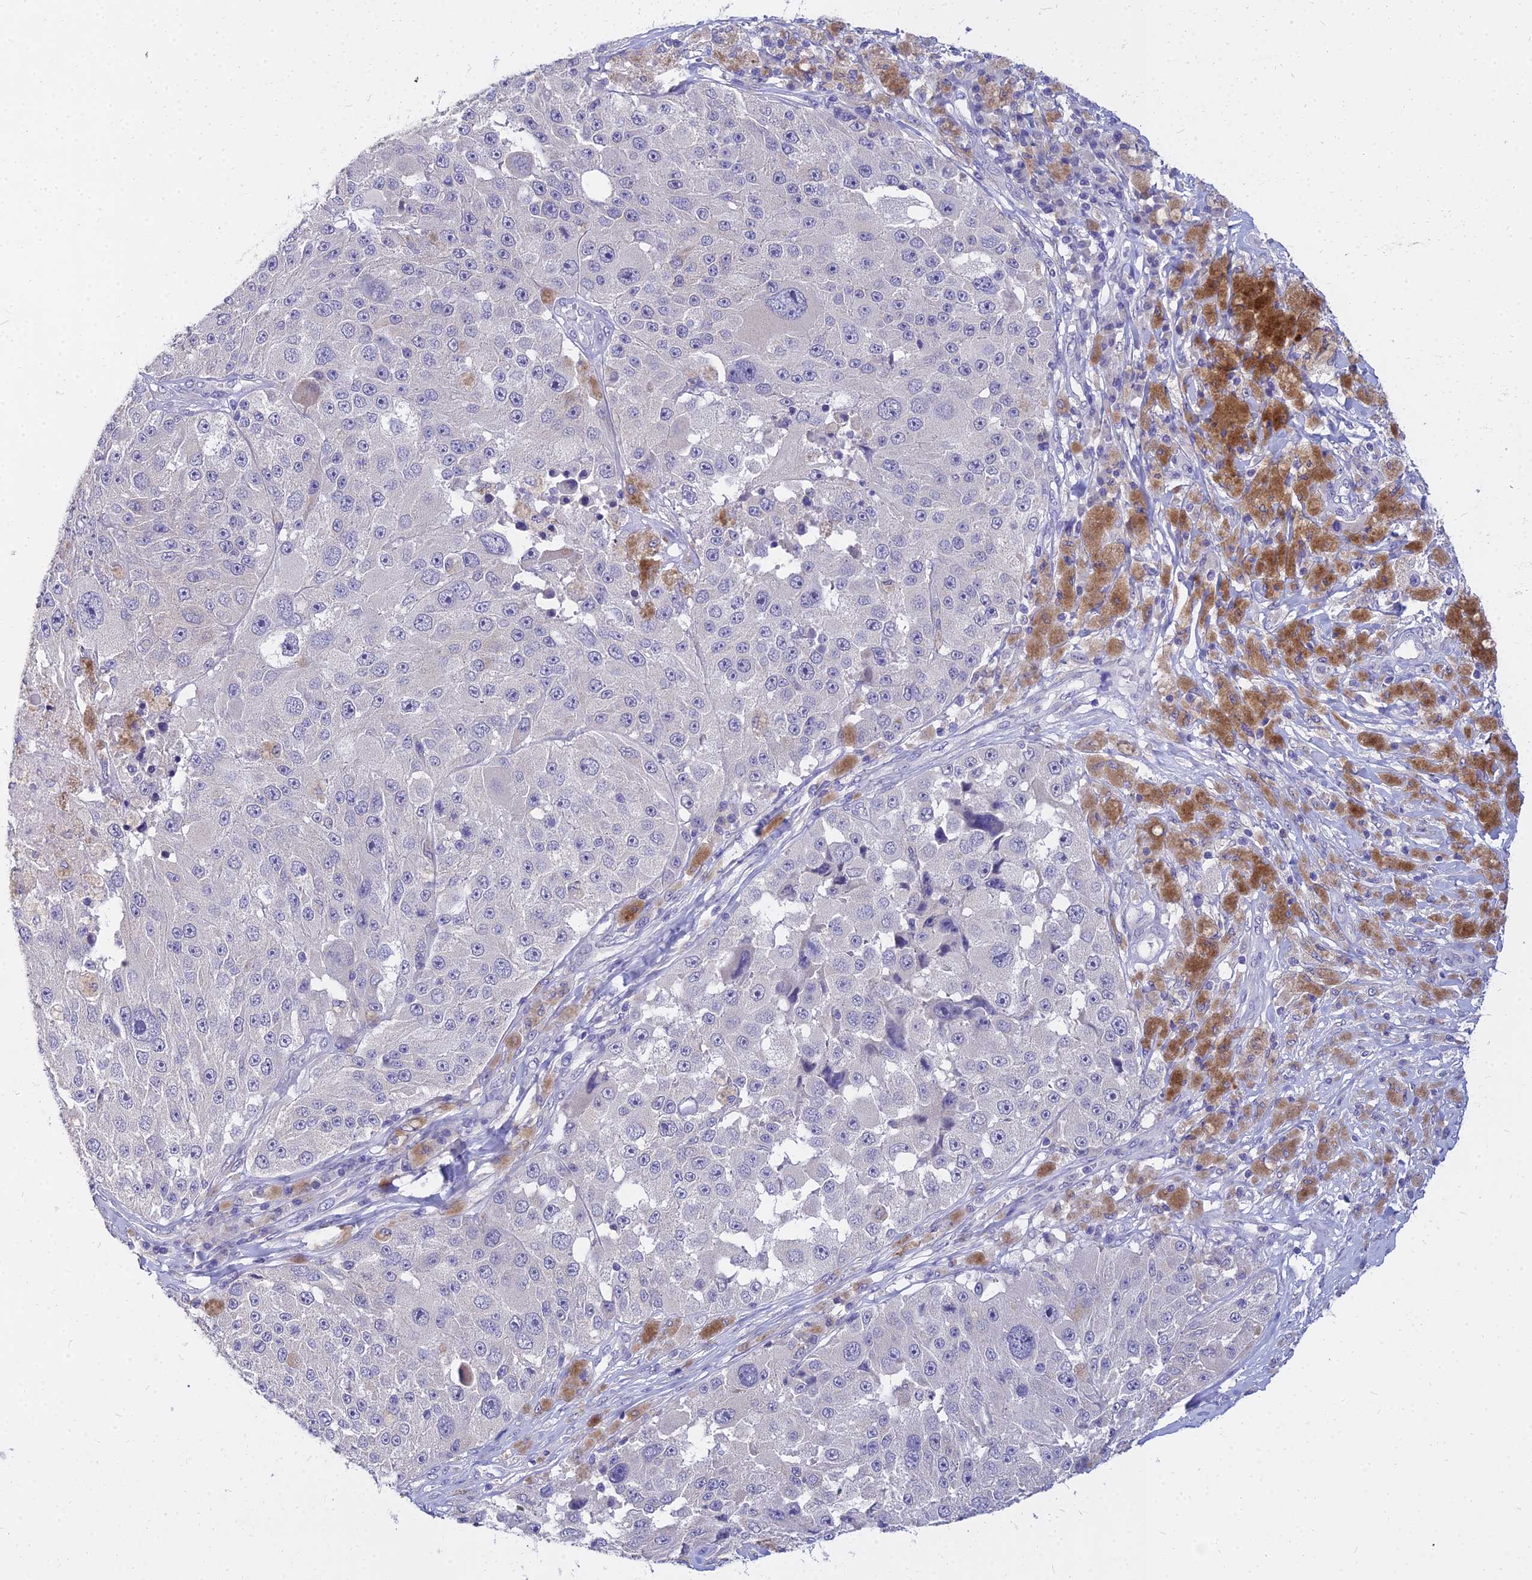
{"staining": {"intensity": "negative", "quantity": "none", "location": "none"}, "tissue": "melanoma", "cell_type": "Tumor cells", "image_type": "cancer", "snomed": [{"axis": "morphology", "description": "Malignant melanoma, Metastatic site"}, {"axis": "topography", "description": "Lymph node"}], "caption": "Tumor cells are negative for protein expression in human malignant melanoma (metastatic site).", "gene": "NPY", "patient": {"sex": "male", "age": 62}}